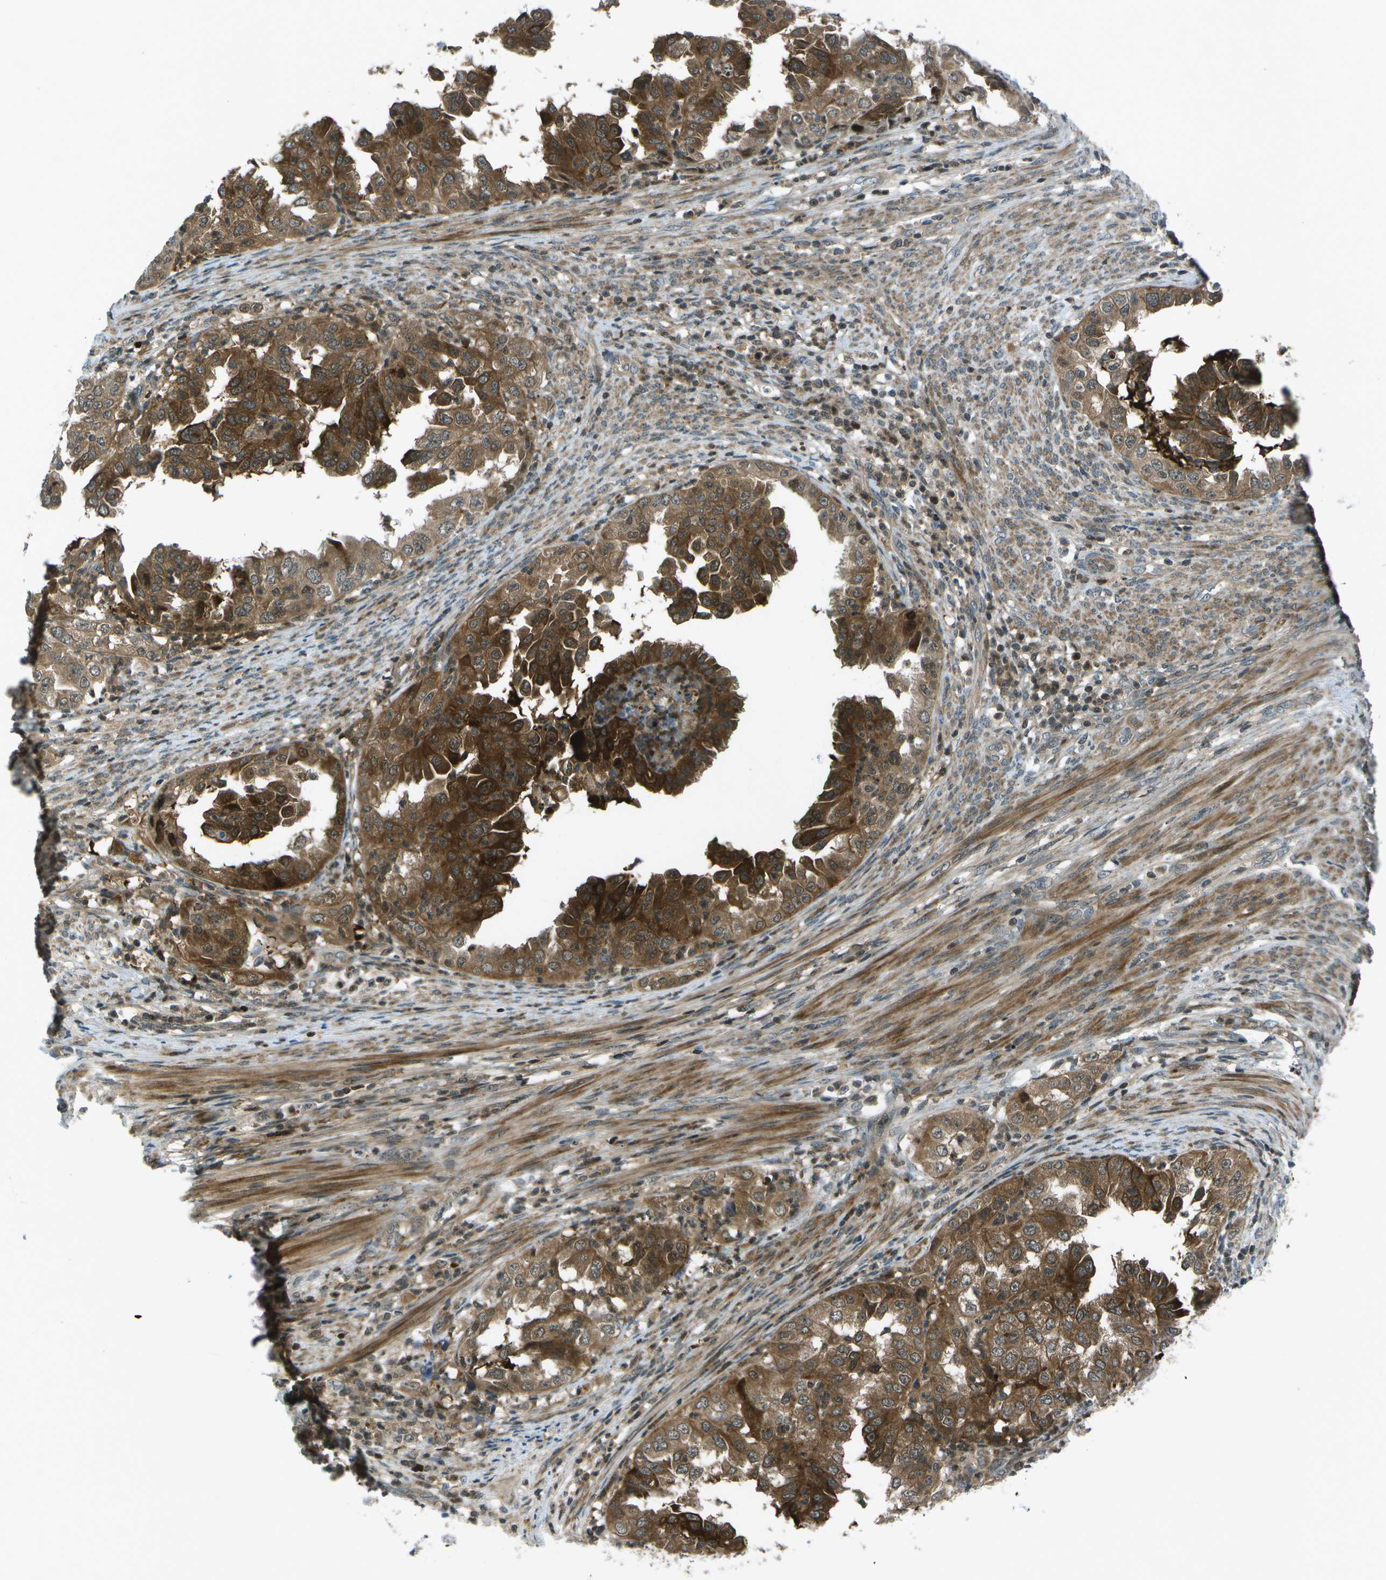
{"staining": {"intensity": "strong", "quantity": ">75%", "location": "cytoplasmic/membranous"}, "tissue": "endometrial cancer", "cell_type": "Tumor cells", "image_type": "cancer", "snomed": [{"axis": "morphology", "description": "Adenocarcinoma, NOS"}, {"axis": "topography", "description": "Endometrium"}], "caption": "Endometrial cancer (adenocarcinoma) stained with immunohistochemistry (IHC) demonstrates strong cytoplasmic/membranous staining in about >75% of tumor cells.", "gene": "TMEM19", "patient": {"sex": "female", "age": 85}}